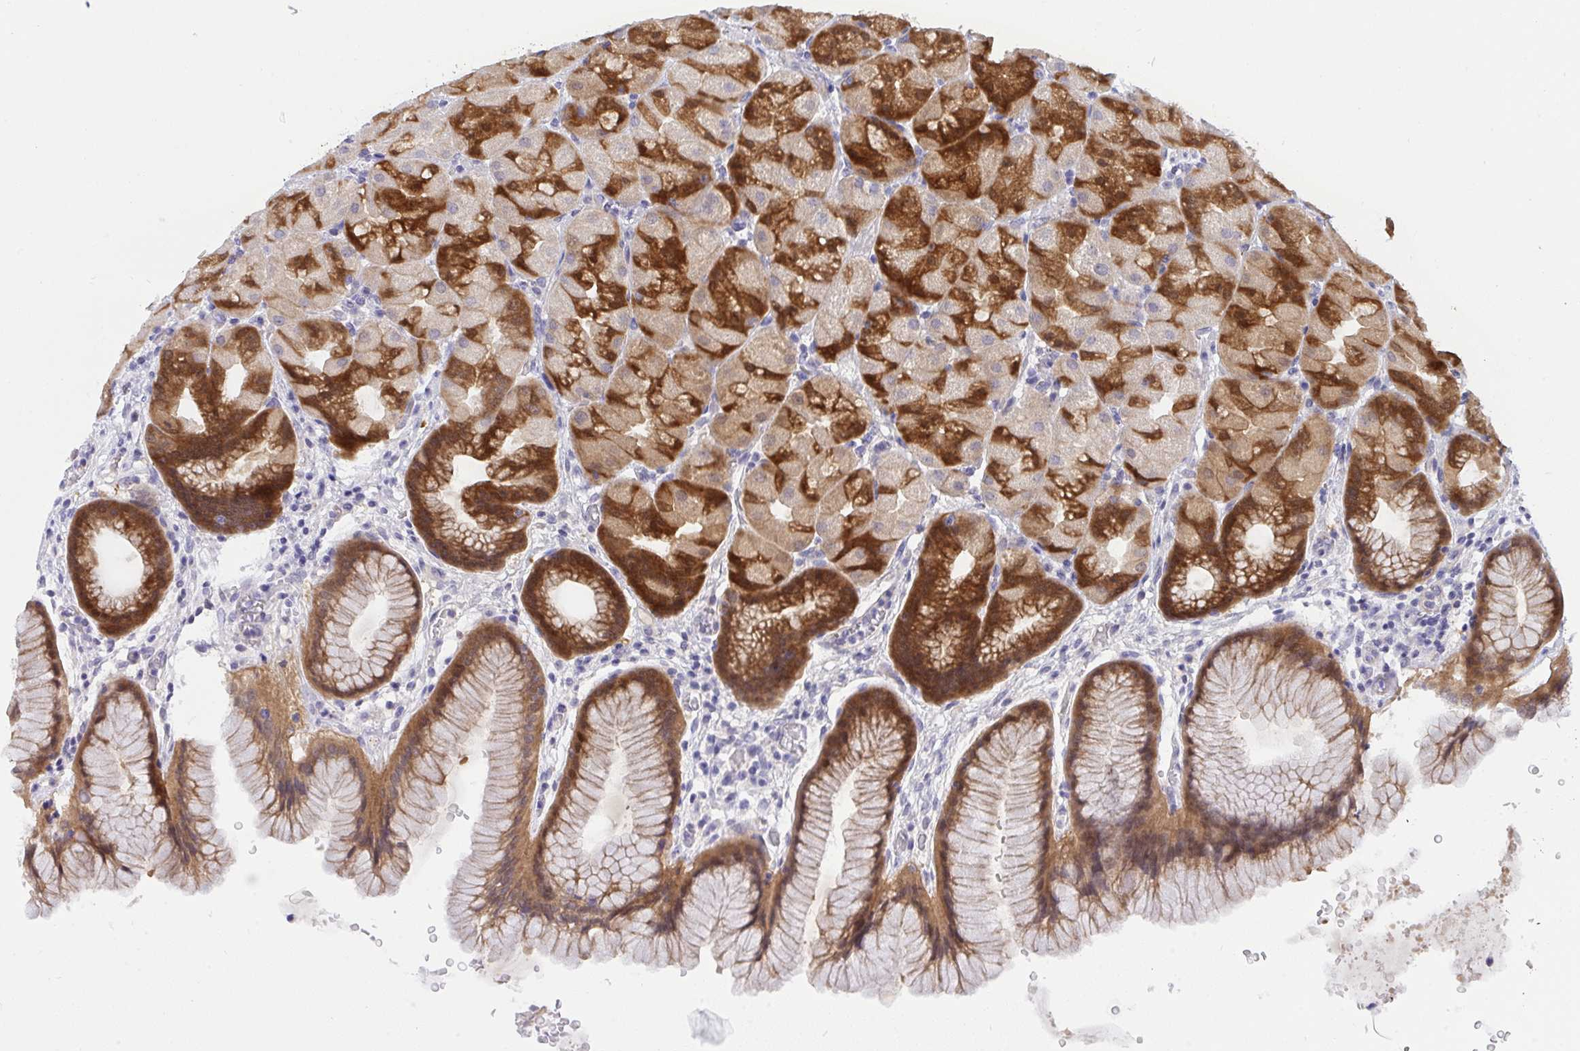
{"staining": {"intensity": "strong", "quantity": ">75%", "location": "cytoplasmic/membranous,nuclear"}, "tissue": "stomach", "cell_type": "Glandular cells", "image_type": "normal", "snomed": [{"axis": "morphology", "description": "Normal tissue, NOS"}, {"axis": "topography", "description": "Stomach, upper"}, {"axis": "topography", "description": "Stomach"}], "caption": "Brown immunohistochemical staining in benign stomach demonstrates strong cytoplasmic/membranous,nuclear positivity in approximately >75% of glandular cells.", "gene": "HOXD12", "patient": {"sex": "male", "age": 48}}